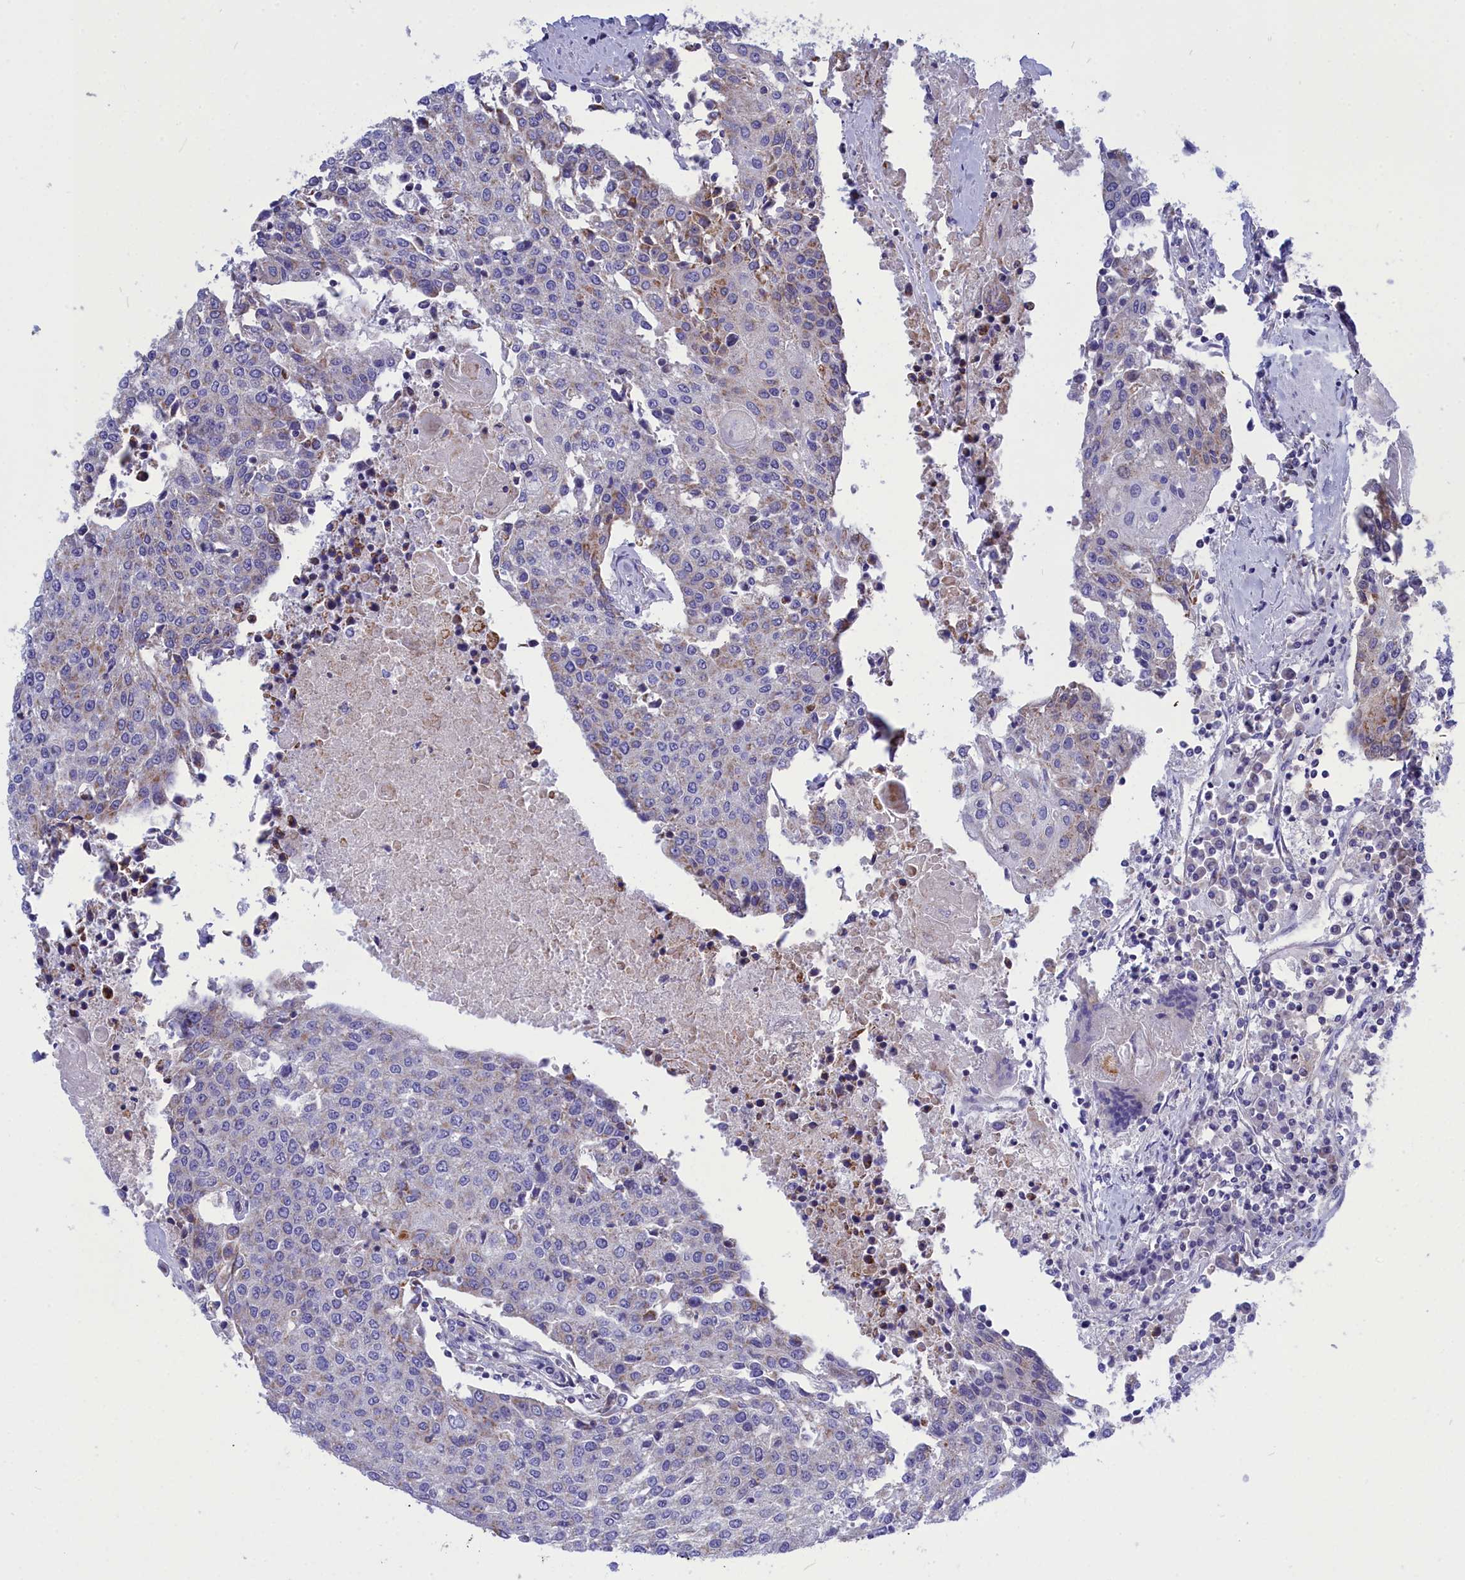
{"staining": {"intensity": "moderate", "quantity": "<25%", "location": "cytoplasmic/membranous"}, "tissue": "urothelial cancer", "cell_type": "Tumor cells", "image_type": "cancer", "snomed": [{"axis": "morphology", "description": "Urothelial carcinoma, High grade"}, {"axis": "topography", "description": "Urinary bladder"}], "caption": "A micrograph of urothelial cancer stained for a protein shows moderate cytoplasmic/membranous brown staining in tumor cells. (DAB (3,3'-diaminobenzidine) = brown stain, brightfield microscopy at high magnification).", "gene": "CCRL2", "patient": {"sex": "female", "age": 85}}